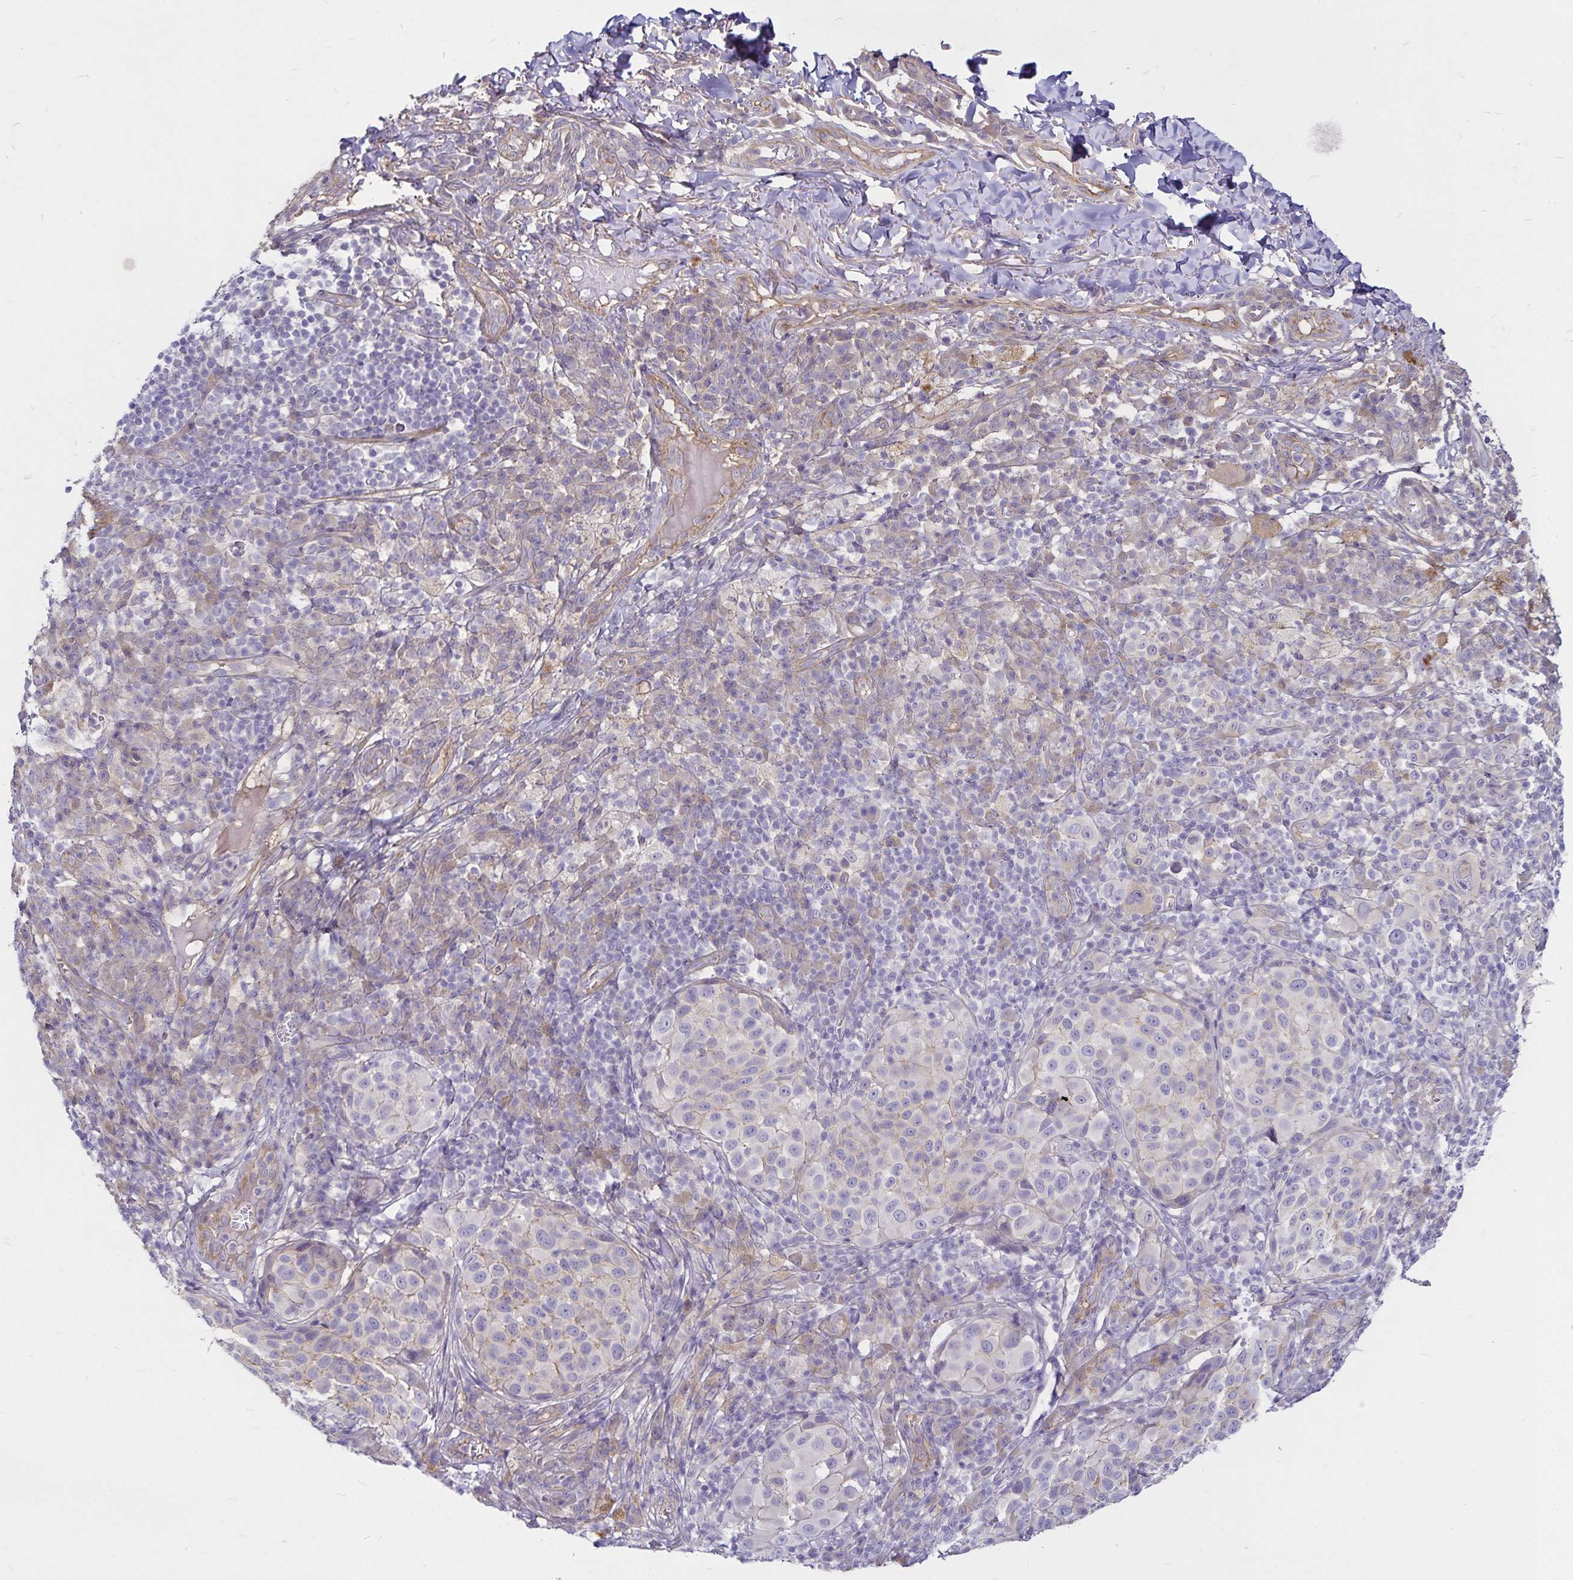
{"staining": {"intensity": "negative", "quantity": "none", "location": "none"}, "tissue": "melanoma", "cell_type": "Tumor cells", "image_type": "cancer", "snomed": [{"axis": "morphology", "description": "Malignant melanoma, NOS"}, {"axis": "topography", "description": "Skin"}], "caption": "The IHC histopathology image has no significant expression in tumor cells of melanoma tissue.", "gene": "GNG12", "patient": {"sex": "male", "age": 38}}